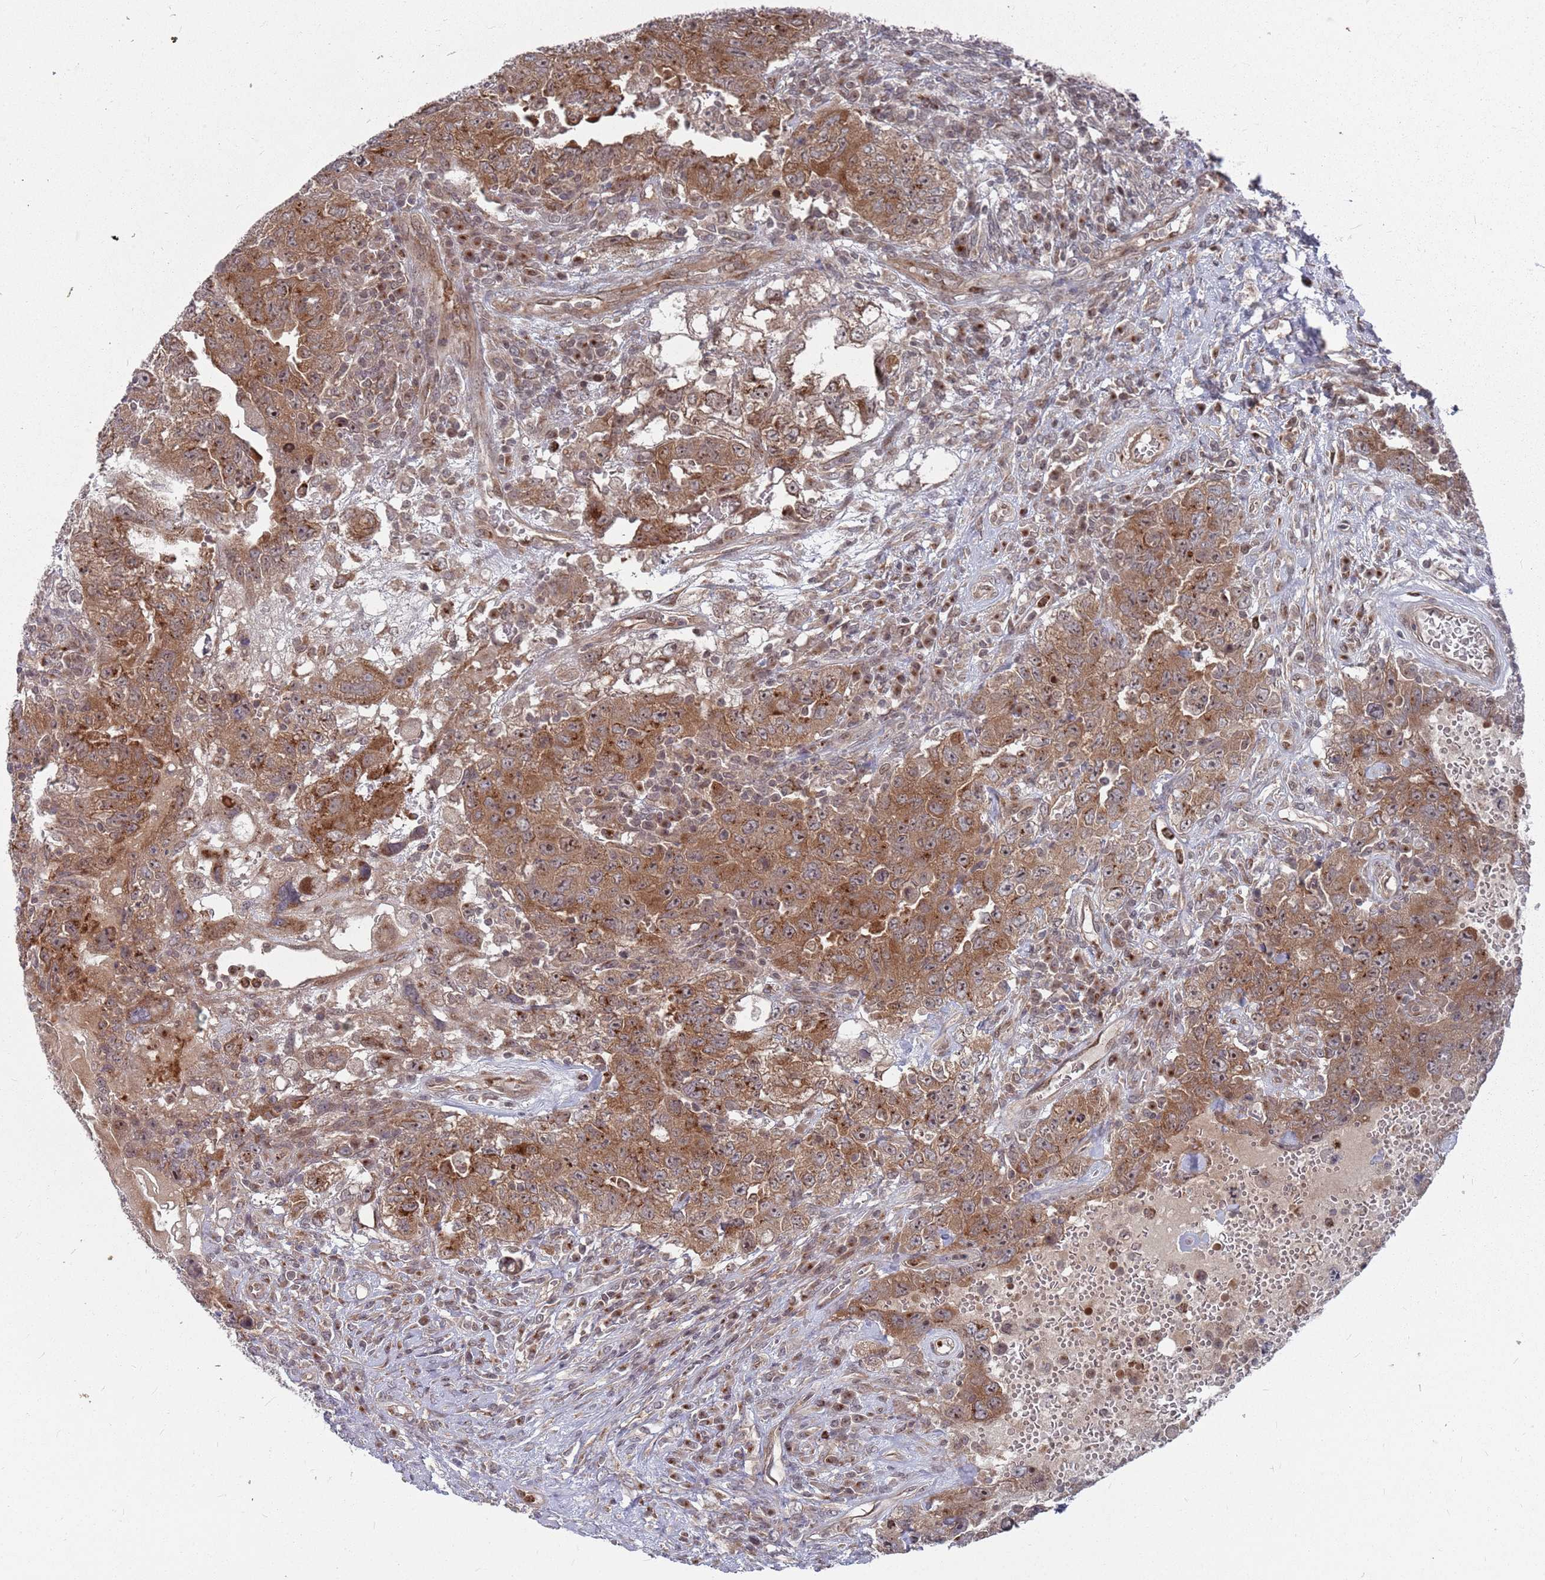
{"staining": {"intensity": "strong", "quantity": ">75%", "location": "cytoplasmic/membranous"}, "tissue": "testis cancer", "cell_type": "Tumor cells", "image_type": "cancer", "snomed": [{"axis": "morphology", "description": "Carcinoma, Embryonal, NOS"}, {"axis": "topography", "description": "Testis"}], "caption": "There is high levels of strong cytoplasmic/membranous positivity in tumor cells of embryonal carcinoma (testis), as demonstrated by immunohistochemical staining (brown color).", "gene": "FMO4", "patient": {"sex": "male", "age": 26}}